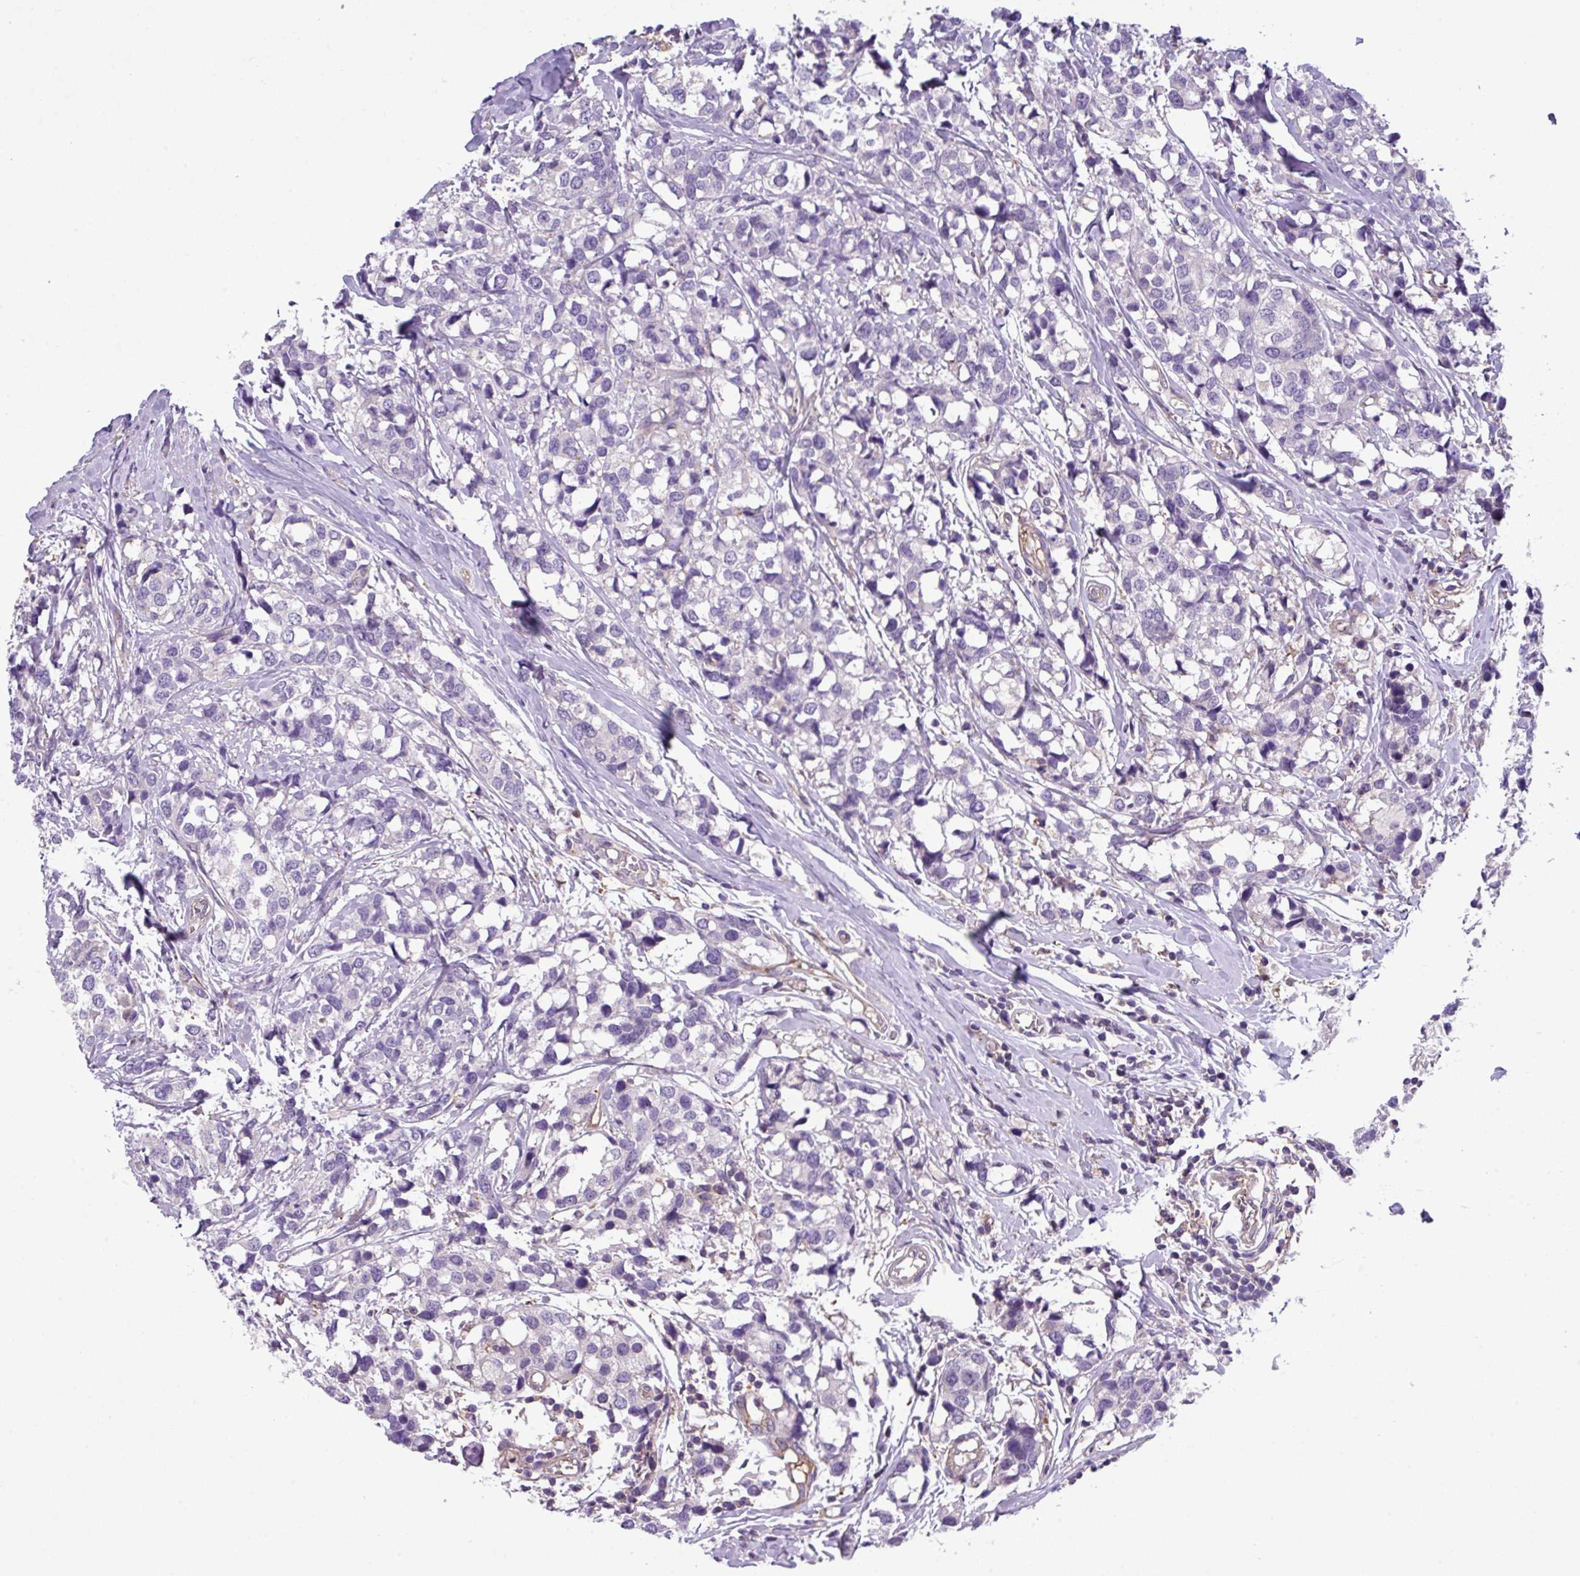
{"staining": {"intensity": "negative", "quantity": "none", "location": "none"}, "tissue": "breast cancer", "cell_type": "Tumor cells", "image_type": "cancer", "snomed": [{"axis": "morphology", "description": "Lobular carcinoma"}, {"axis": "topography", "description": "Breast"}], "caption": "IHC micrograph of neoplastic tissue: human lobular carcinoma (breast) stained with DAB (3,3'-diaminobenzidine) displays no significant protein expression in tumor cells. The staining was performed using DAB to visualize the protein expression in brown, while the nuclei were stained in blue with hematoxylin (Magnification: 20x).", "gene": "SLC23A2", "patient": {"sex": "female", "age": 59}}